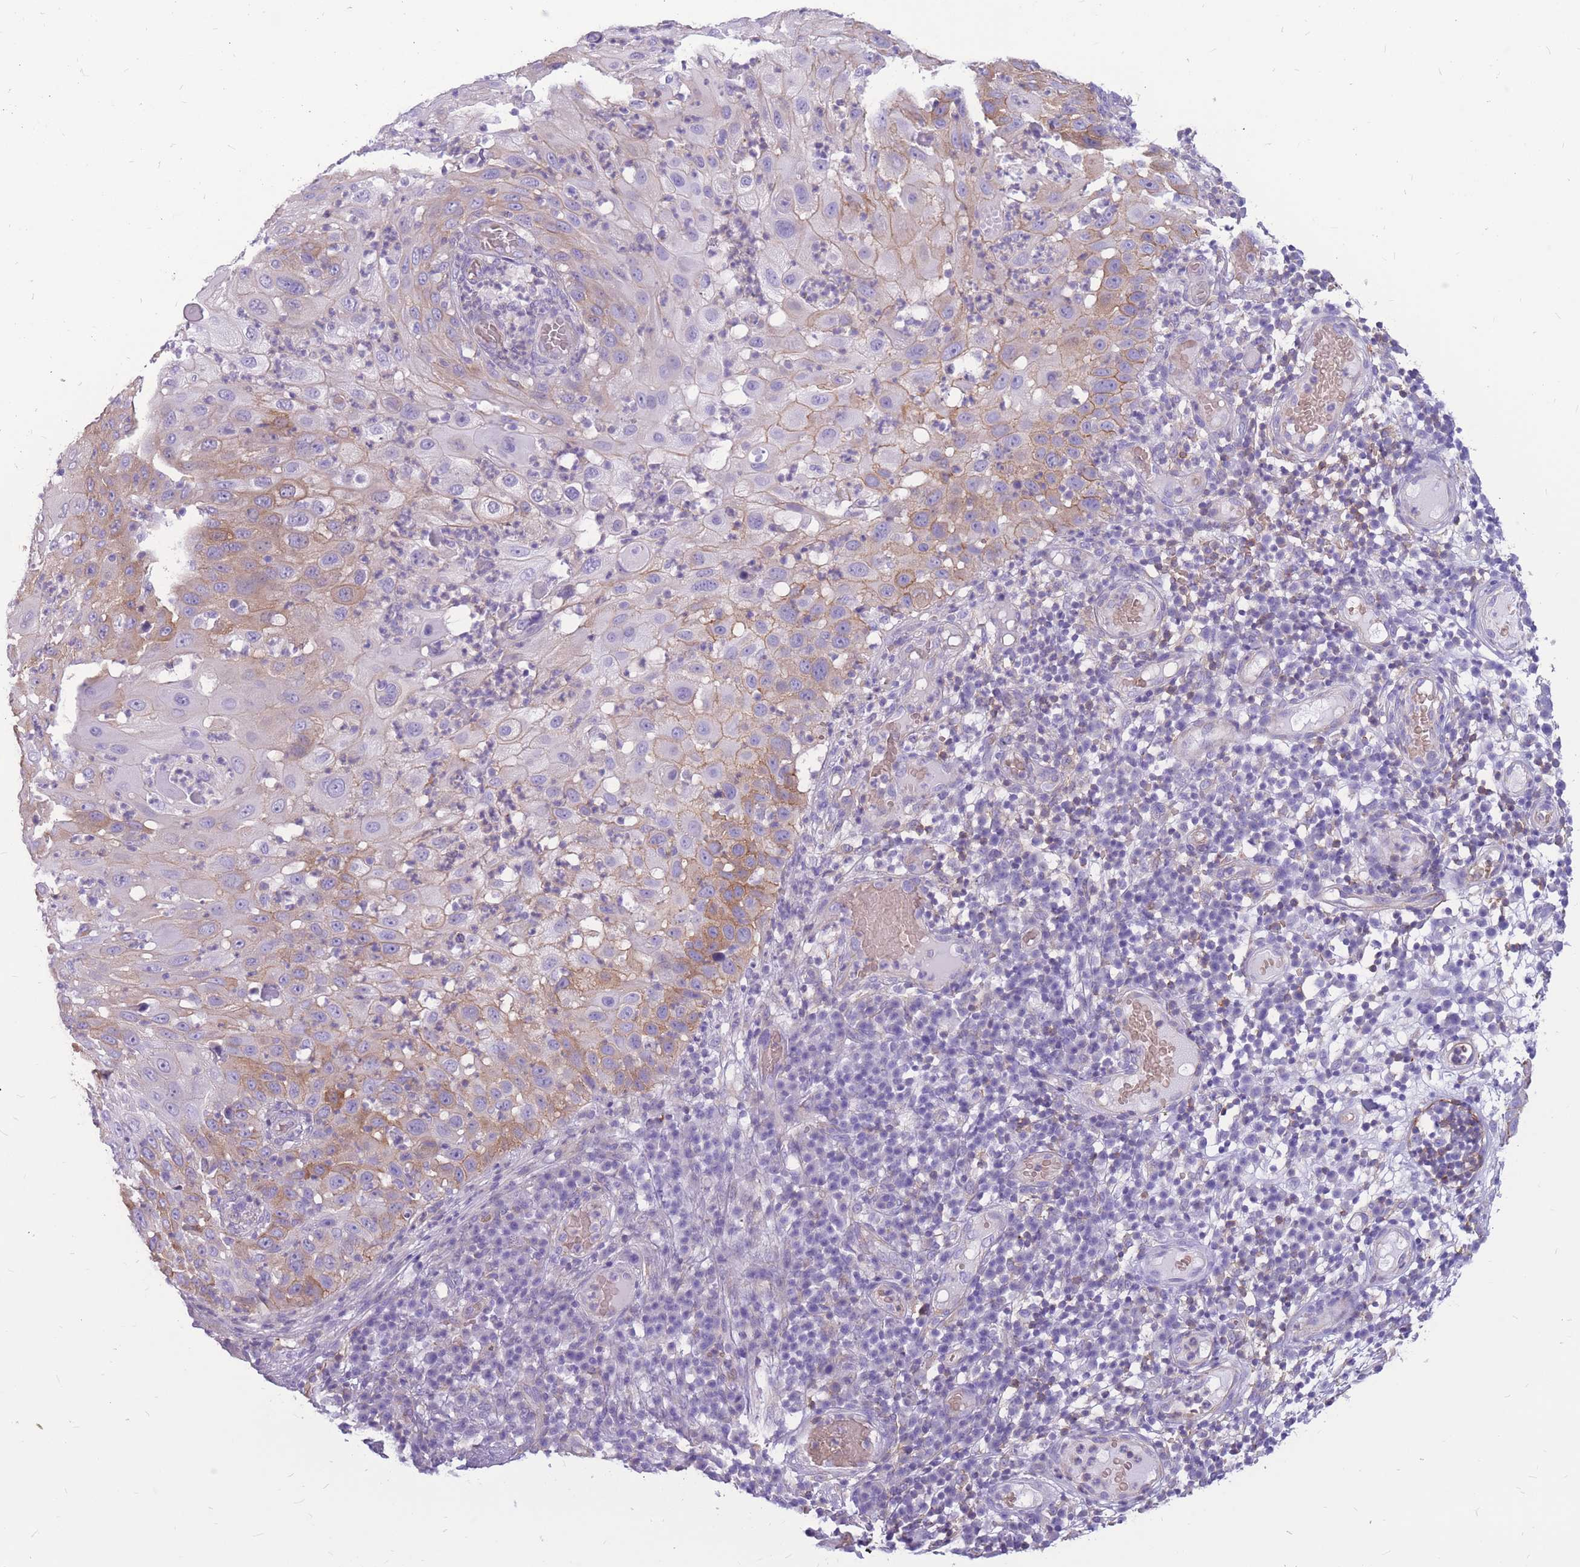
{"staining": {"intensity": "moderate", "quantity": "25%-75%", "location": "cytoplasmic/membranous"}, "tissue": "skin cancer", "cell_type": "Tumor cells", "image_type": "cancer", "snomed": [{"axis": "morphology", "description": "Squamous cell carcinoma, NOS"}, {"axis": "topography", "description": "Skin"}], "caption": "Skin squamous cell carcinoma stained for a protein (brown) reveals moderate cytoplasmic/membranous positive expression in about 25%-75% of tumor cells.", "gene": "ADD2", "patient": {"sex": "female", "age": 44}}